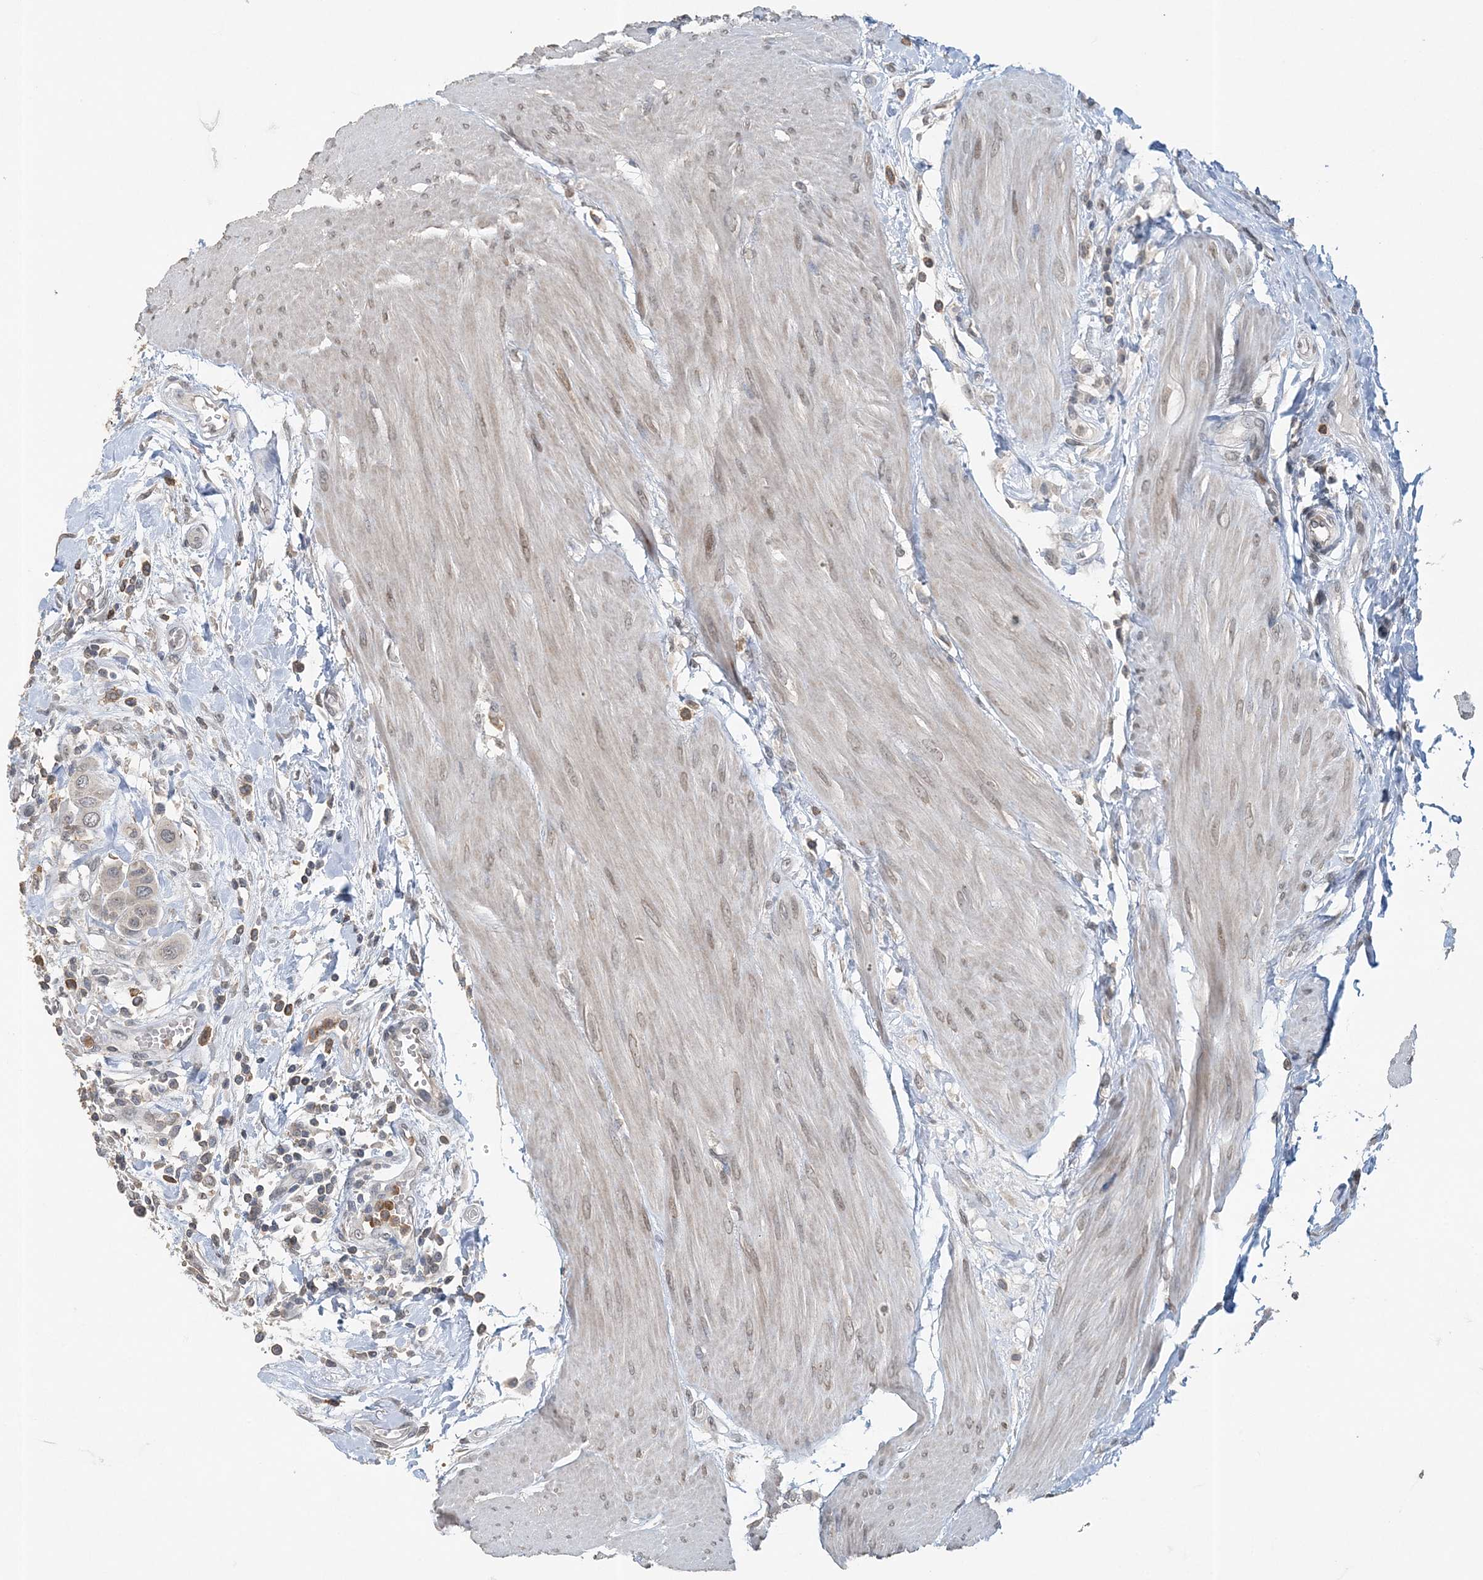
{"staining": {"intensity": "negative", "quantity": "none", "location": "none"}, "tissue": "urothelial cancer", "cell_type": "Tumor cells", "image_type": "cancer", "snomed": [{"axis": "morphology", "description": "Urothelial carcinoma, High grade"}, {"axis": "topography", "description": "Urinary bladder"}], "caption": "This is an IHC micrograph of urothelial cancer. There is no positivity in tumor cells.", "gene": "FAM110A", "patient": {"sex": "male", "age": 50}}